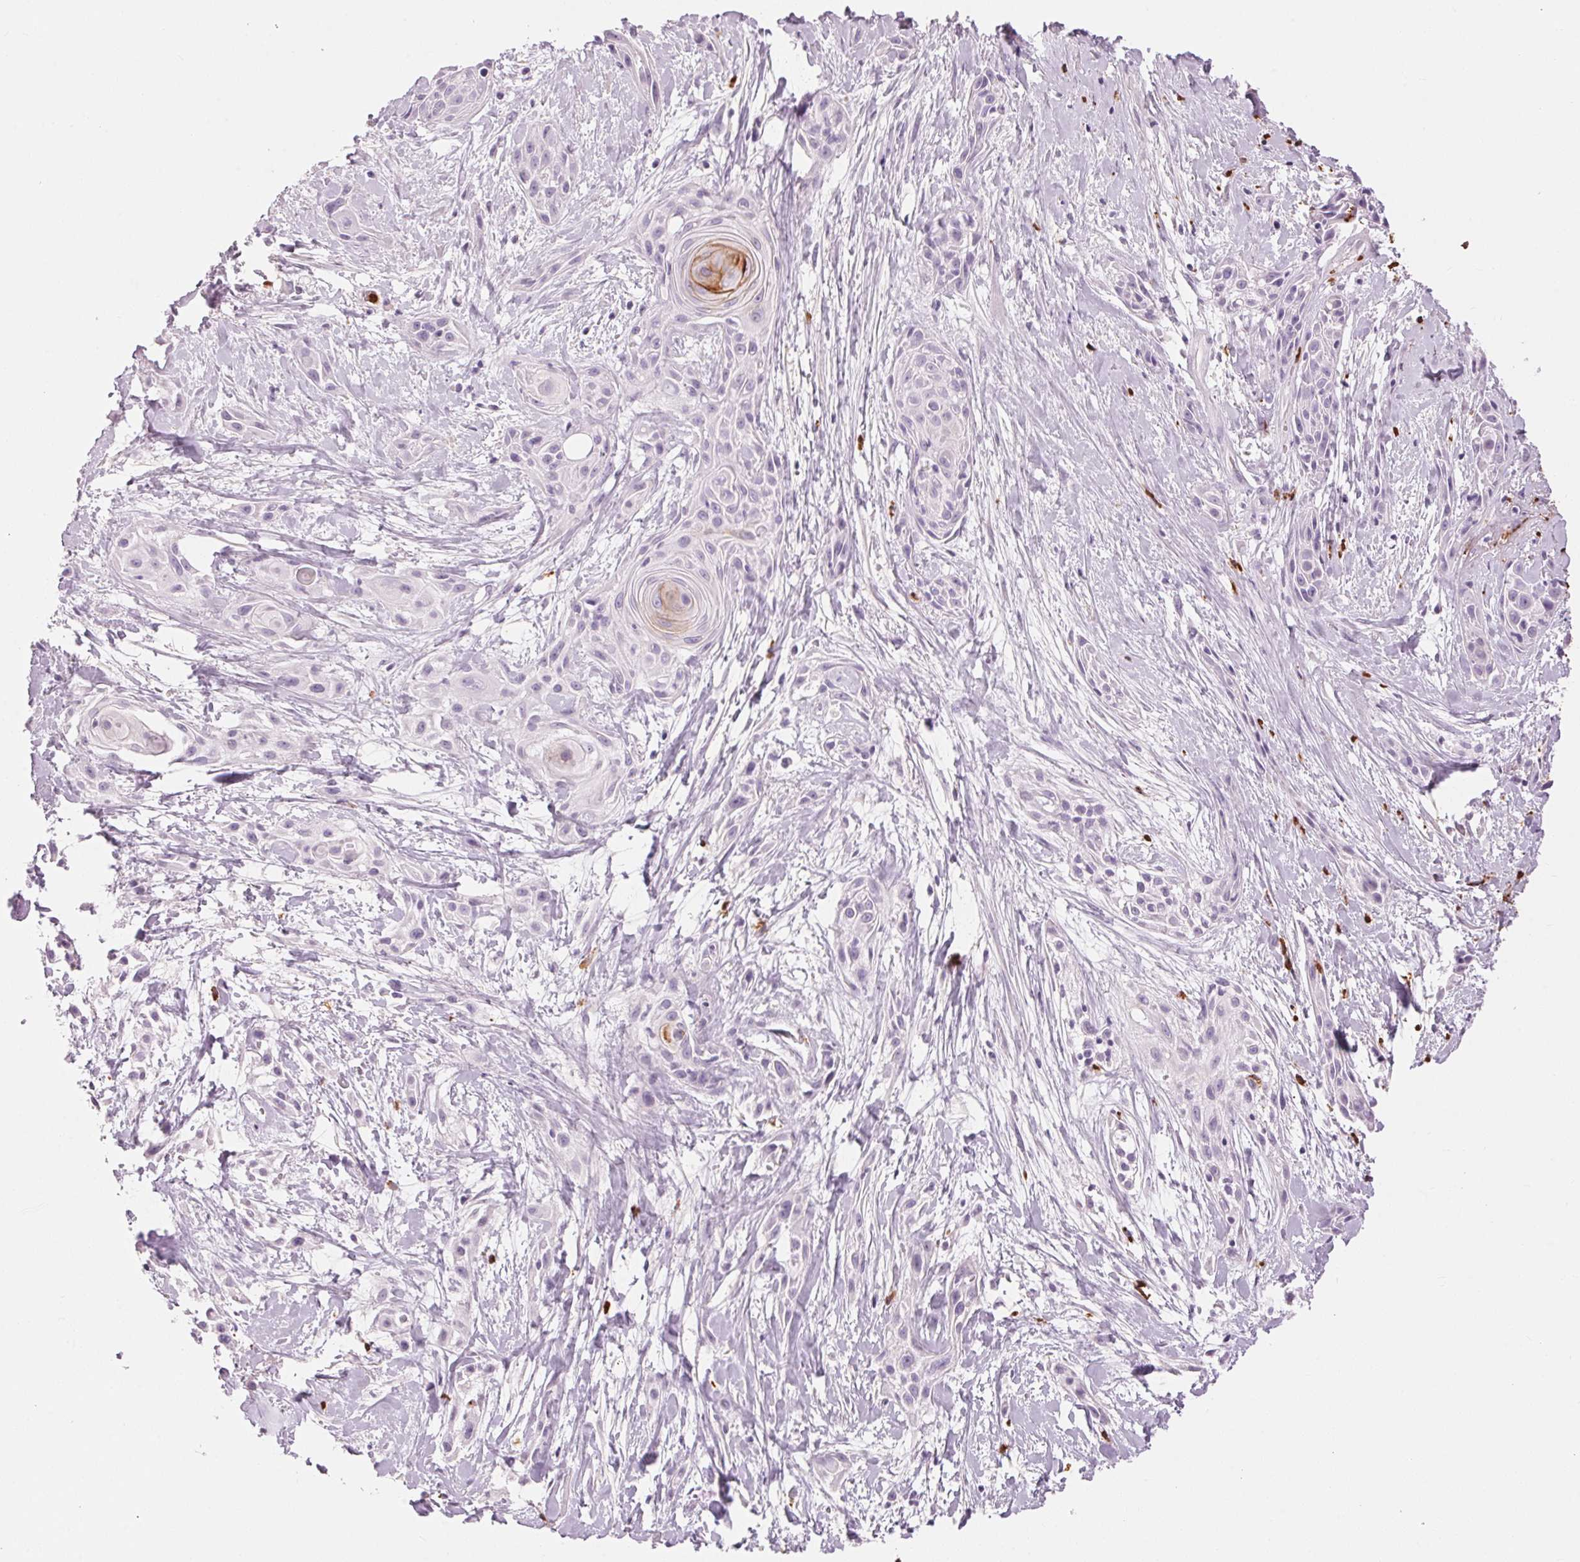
{"staining": {"intensity": "weak", "quantity": "<25%", "location": "cytoplasmic/membranous"}, "tissue": "skin cancer", "cell_type": "Tumor cells", "image_type": "cancer", "snomed": [{"axis": "morphology", "description": "Squamous cell carcinoma, NOS"}, {"axis": "topography", "description": "Skin"}, {"axis": "topography", "description": "Anal"}], "caption": "Immunohistochemistry micrograph of human squamous cell carcinoma (skin) stained for a protein (brown), which exhibits no expression in tumor cells.", "gene": "KLK7", "patient": {"sex": "male", "age": 64}}